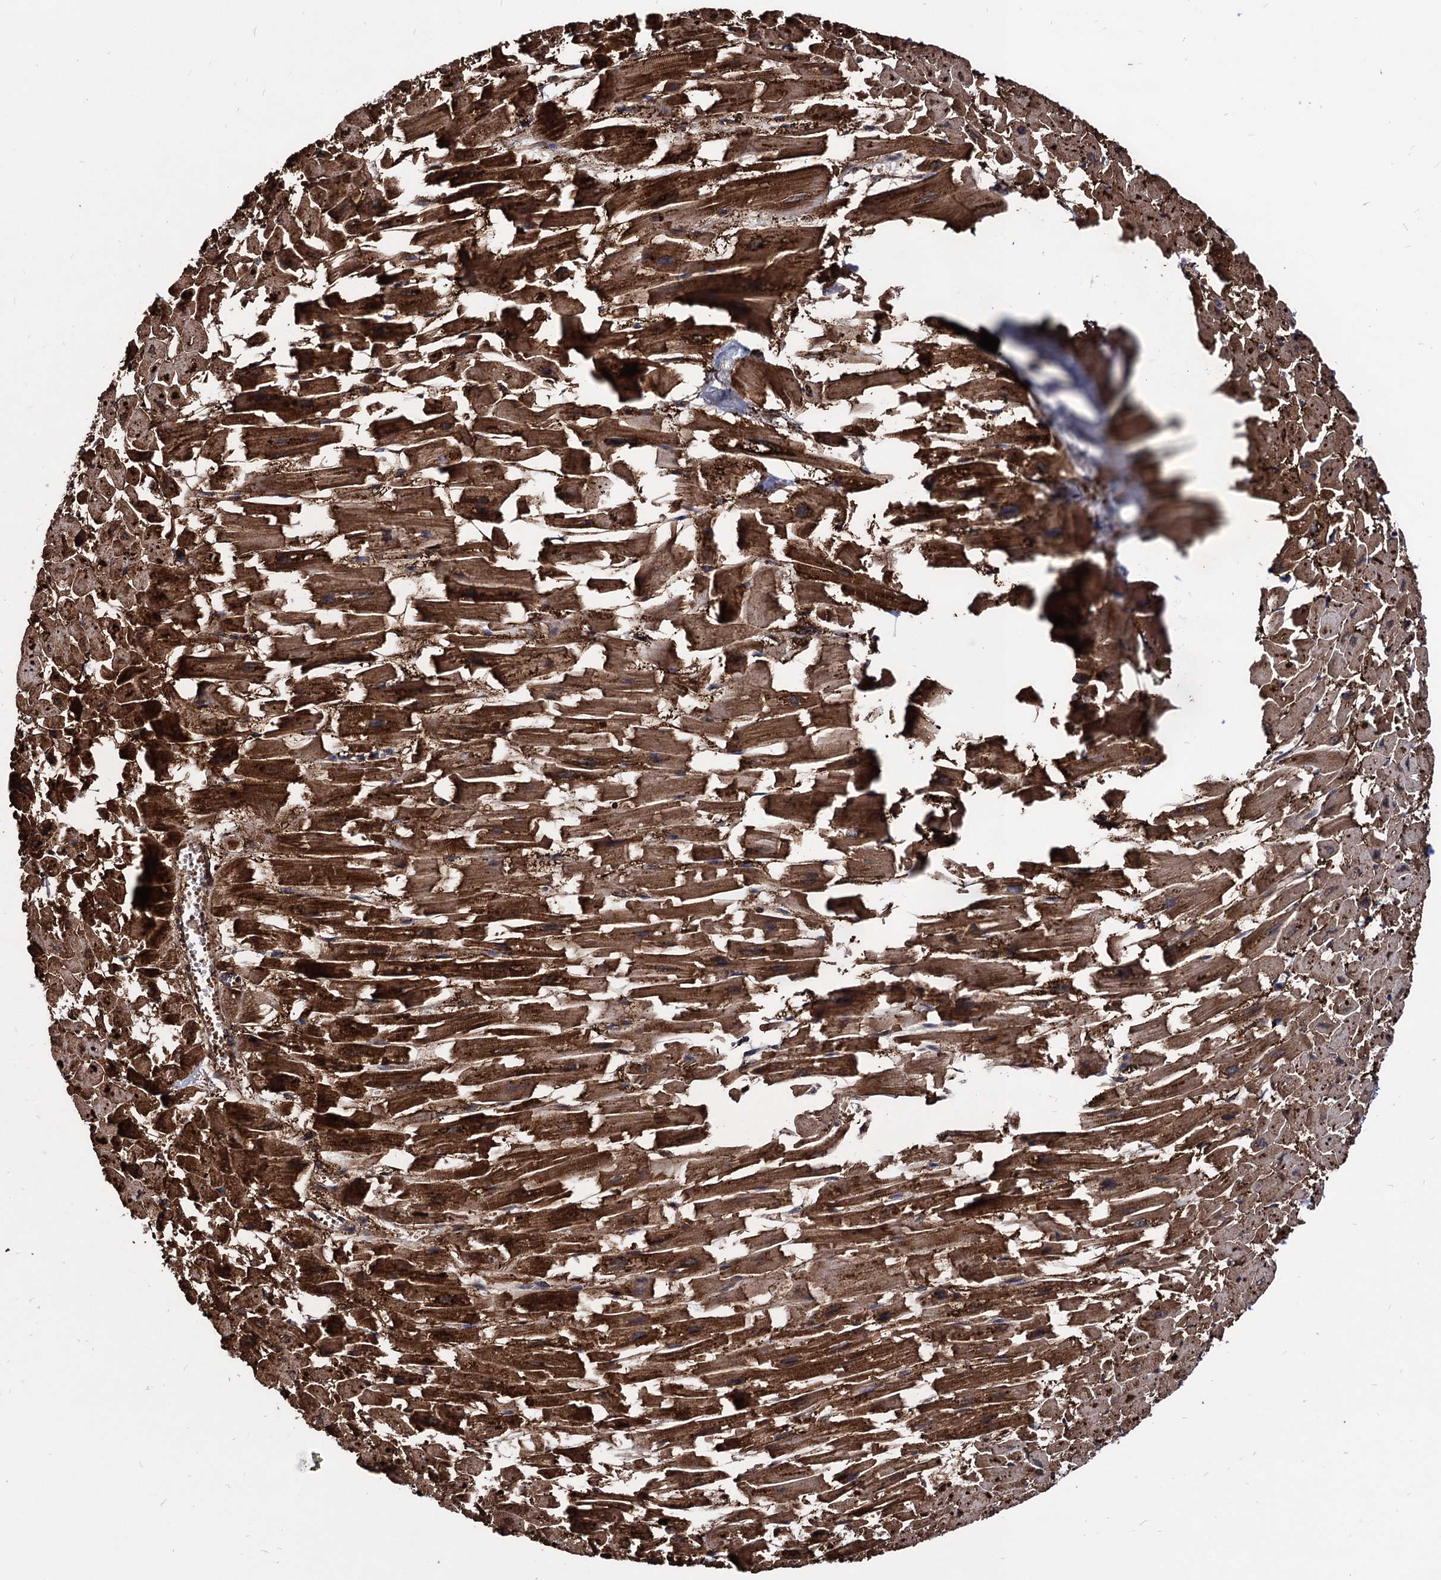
{"staining": {"intensity": "strong", "quantity": ">75%", "location": "cytoplasmic/membranous"}, "tissue": "heart muscle", "cell_type": "Cardiomyocytes", "image_type": "normal", "snomed": [{"axis": "morphology", "description": "Normal tissue, NOS"}, {"axis": "topography", "description": "Heart"}], "caption": "Protein expression by IHC demonstrates strong cytoplasmic/membranous staining in approximately >75% of cardiomyocytes in normal heart muscle.", "gene": "CPPED1", "patient": {"sex": "female", "age": 64}}